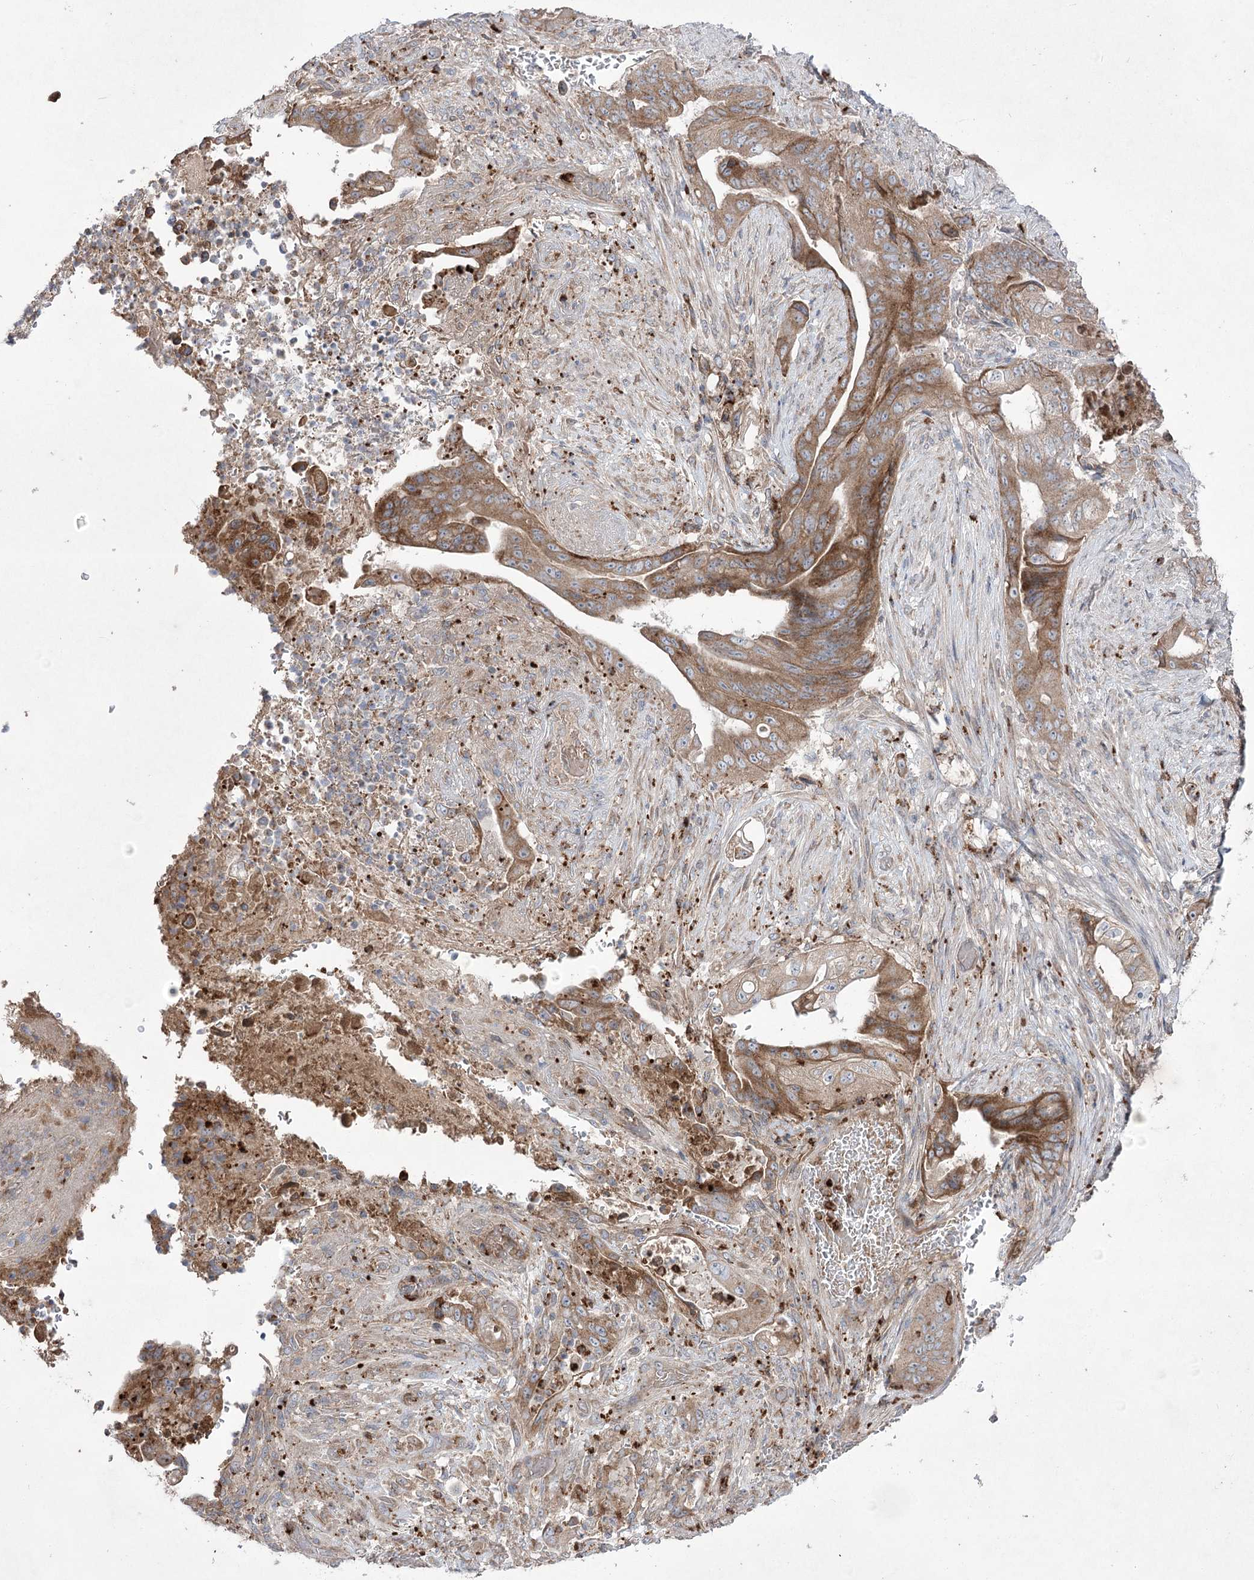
{"staining": {"intensity": "moderate", "quantity": ">75%", "location": "cytoplasmic/membranous"}, "tissue": "stomach cancer", "cell_type": "Tumor cells", "image_type": "cancer", "snomed": [{"axis": "morphology", "description": "Adenocarcinoma, NOS"}, {"axis": "topography", "description": "Stomach"}], "caption": "Protein analysis of stomach cancer tissue demonstrates moderate cytoplasmic/membranous positivity in about >75% of tumor cells.", "gene": "PLEKHA5", "patient": {"sex": "female", "age": 73}}